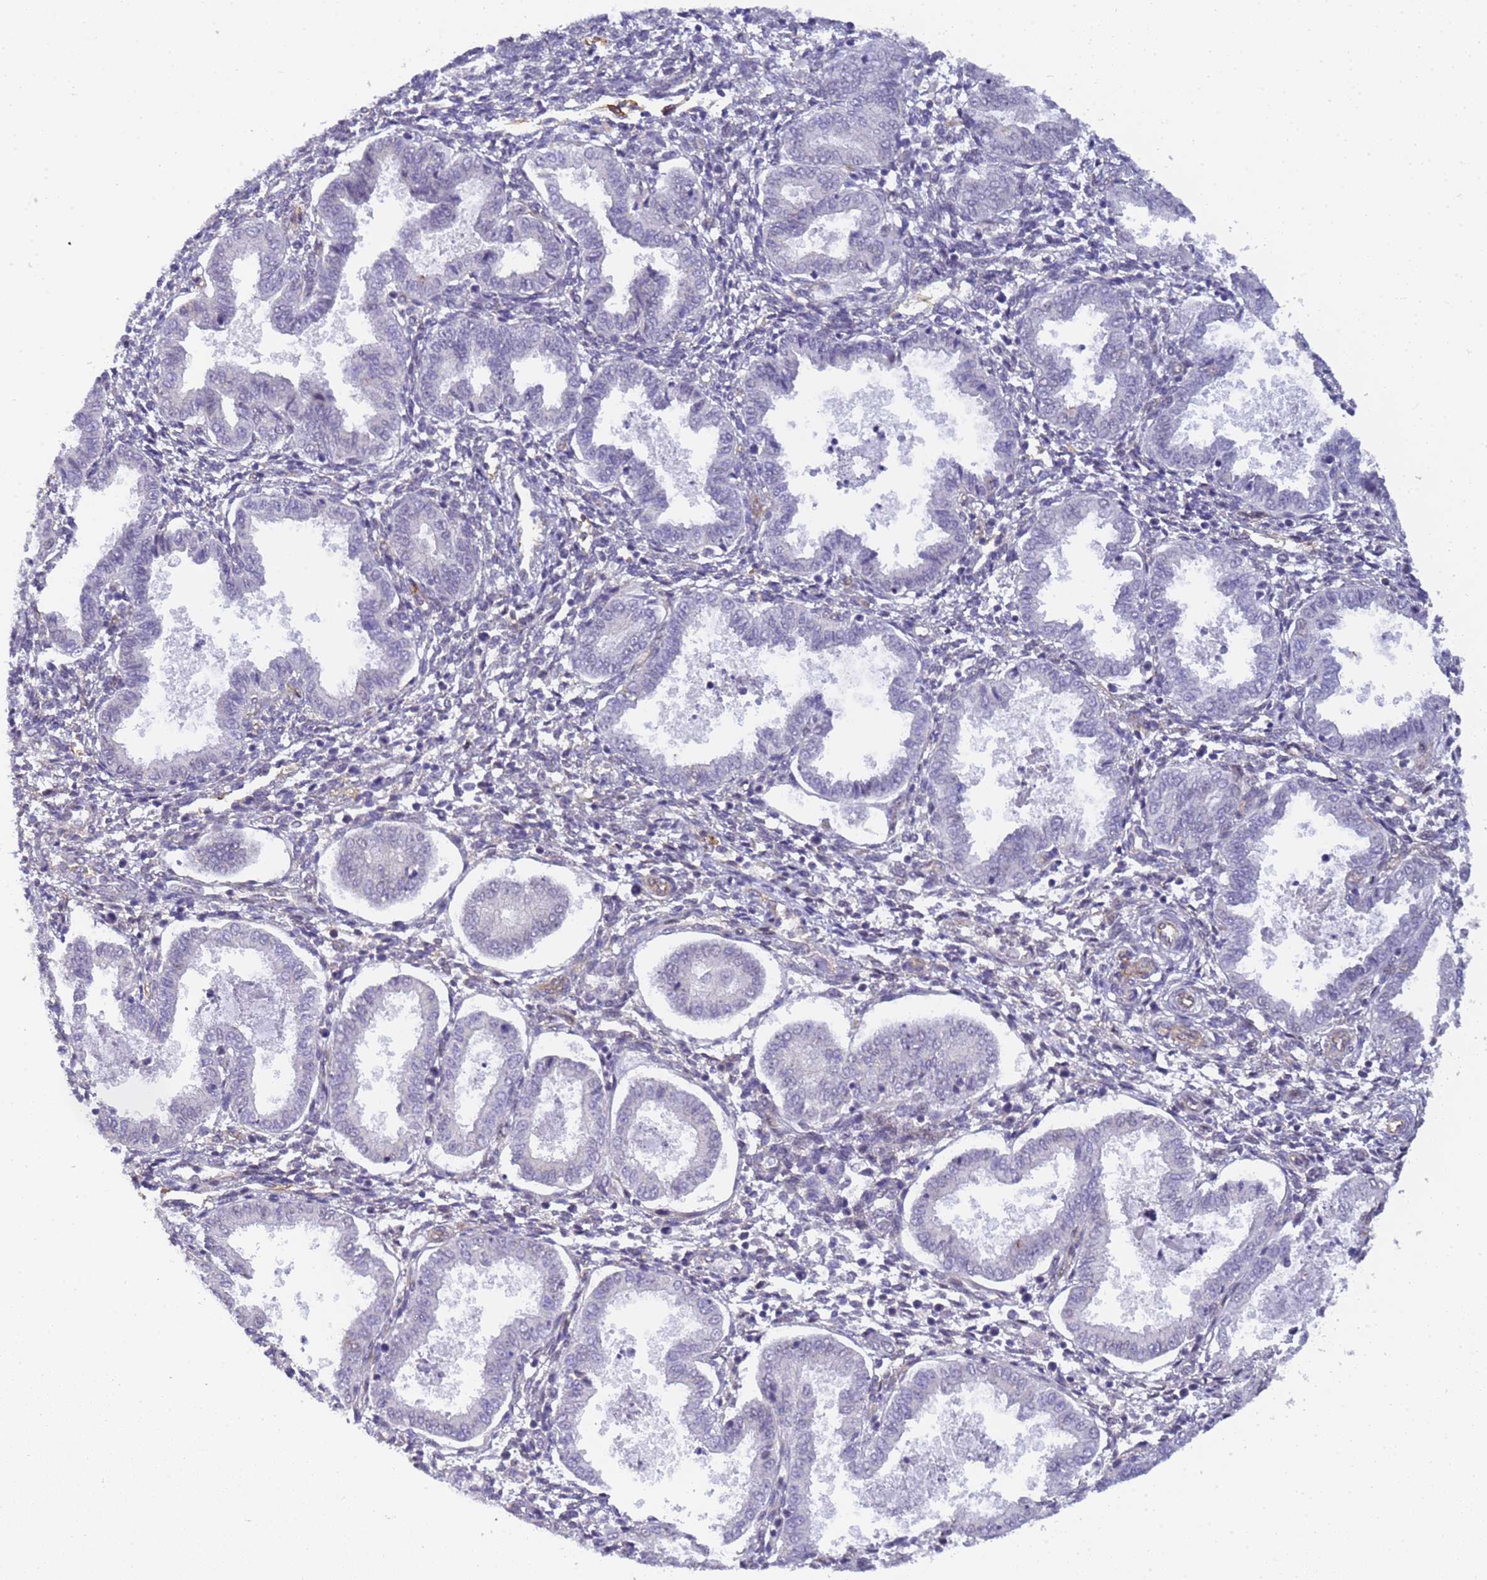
{"staining": {"intensity": "negative", "quantity": "none", "location": "none"}, "tissue": "endometrium", "cell_type": "Cells in endometrial stroma", "image_type": "normal", "snomed": [{"axis": "morphology", "description": "Normal tissue, NOS"}, {"axis": "topography", "description": "Endometrium"}], "caption": "Normal endometrium was stained to show a protein in brown. There is no significant positivity in cells in endometrial stroma. (DAB immunohistochemistry (IHC) visualized using brightfield microscopy, high magnification).", "gene": "GON4L", "patient": {"sex": "female", "age": 33}}